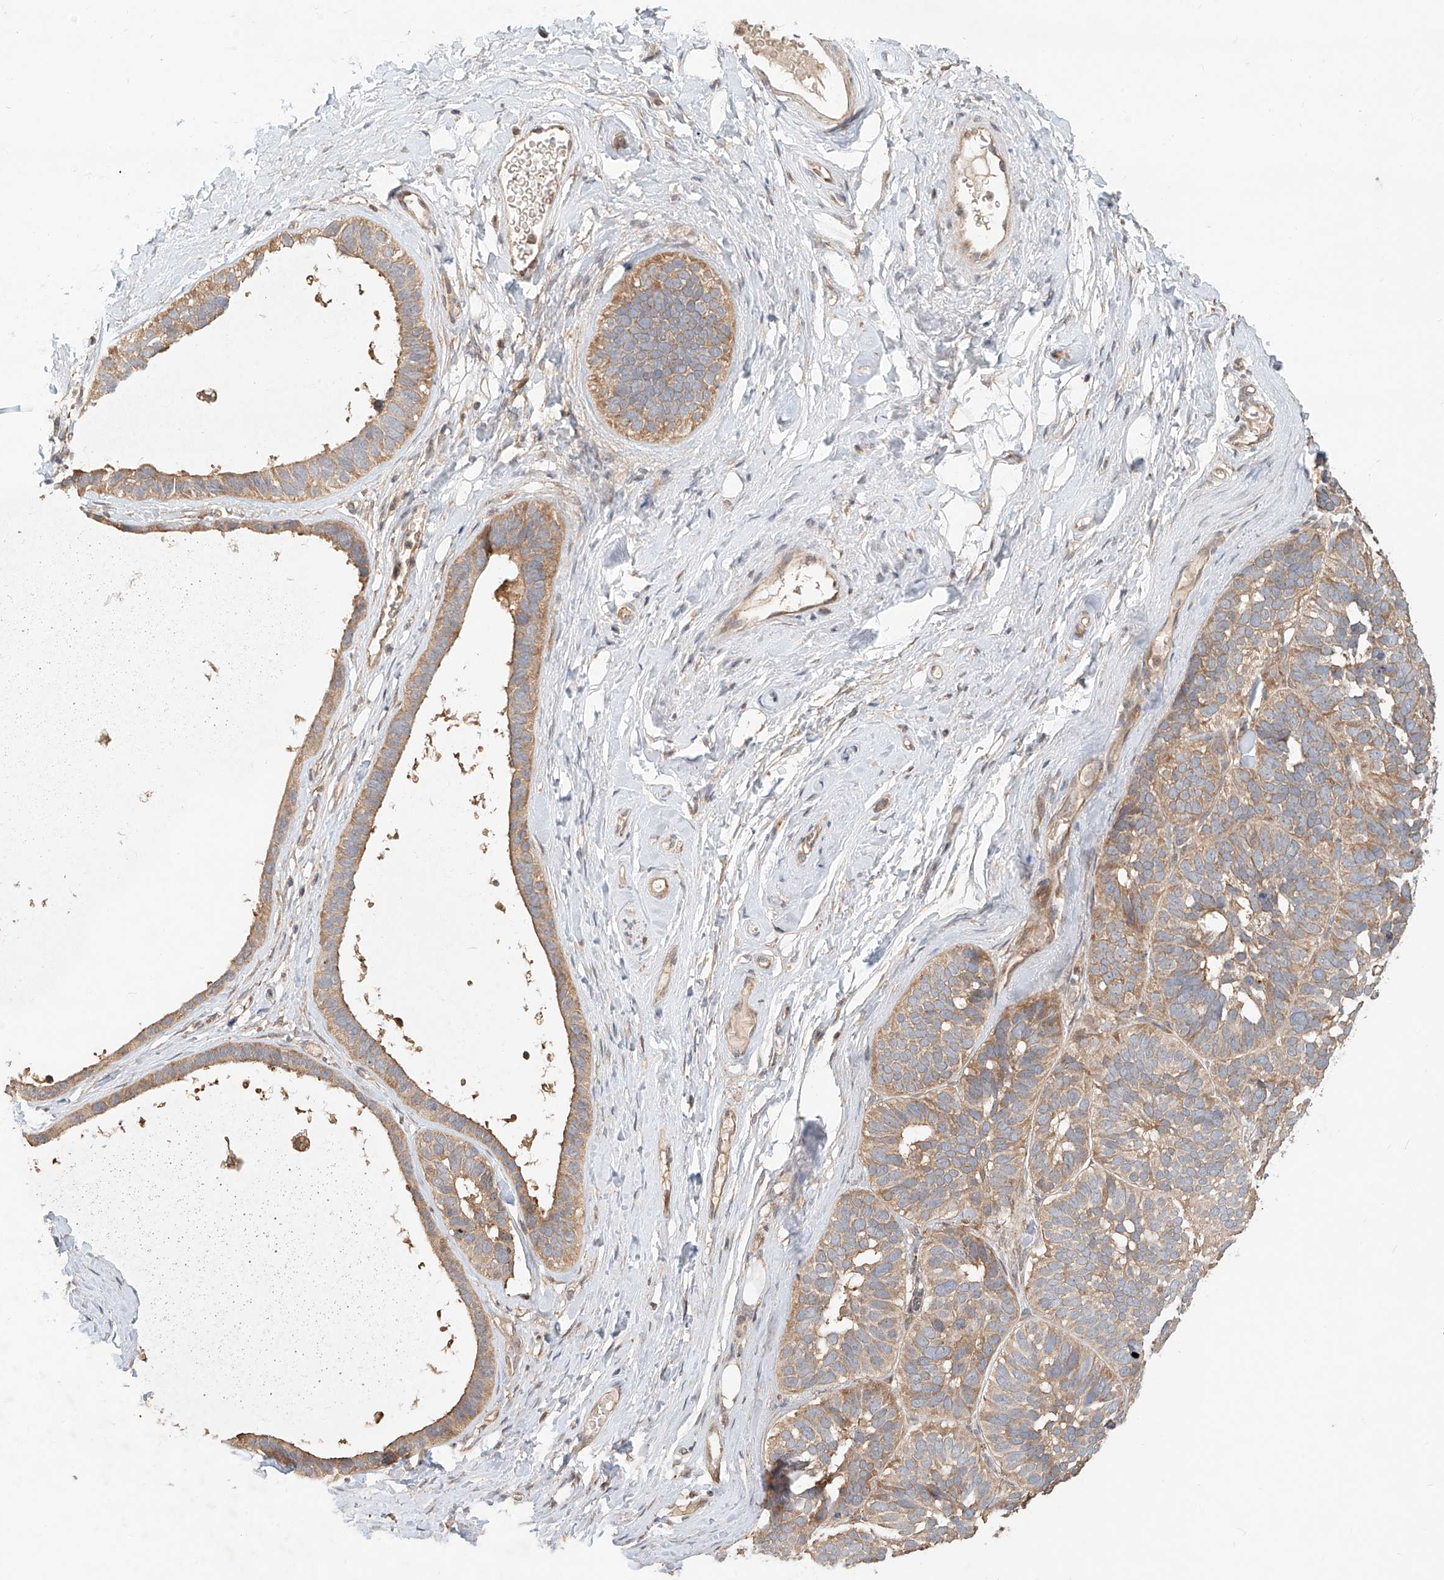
{"staining": {"intensity": "weak", "quantity": "25%-75%", "location": "cytoplasmic/membranous"}, "tissue": "skin cancer", "cell_type": "Tumor cells", "image_type": "cancer", "snomed": [{"axis": "morphology", "description": "Basal cell carcinoma"}, {"axis": "topography", "description": "Skin"}], "caption": "Skin basal cell carcinoma was stained to show a protein in brown. There is low levels of weak cytoplasmic/membranous expression in about 25%-75% of tumor cells. Using DAB (3,3'-diaminobenzidine) (brown) and hematoxylin (blue) stains, captured at high magnification using brightfield microscopy.", "gene": "TMEM61", "patient": {"sex": "male", "age": 62}}